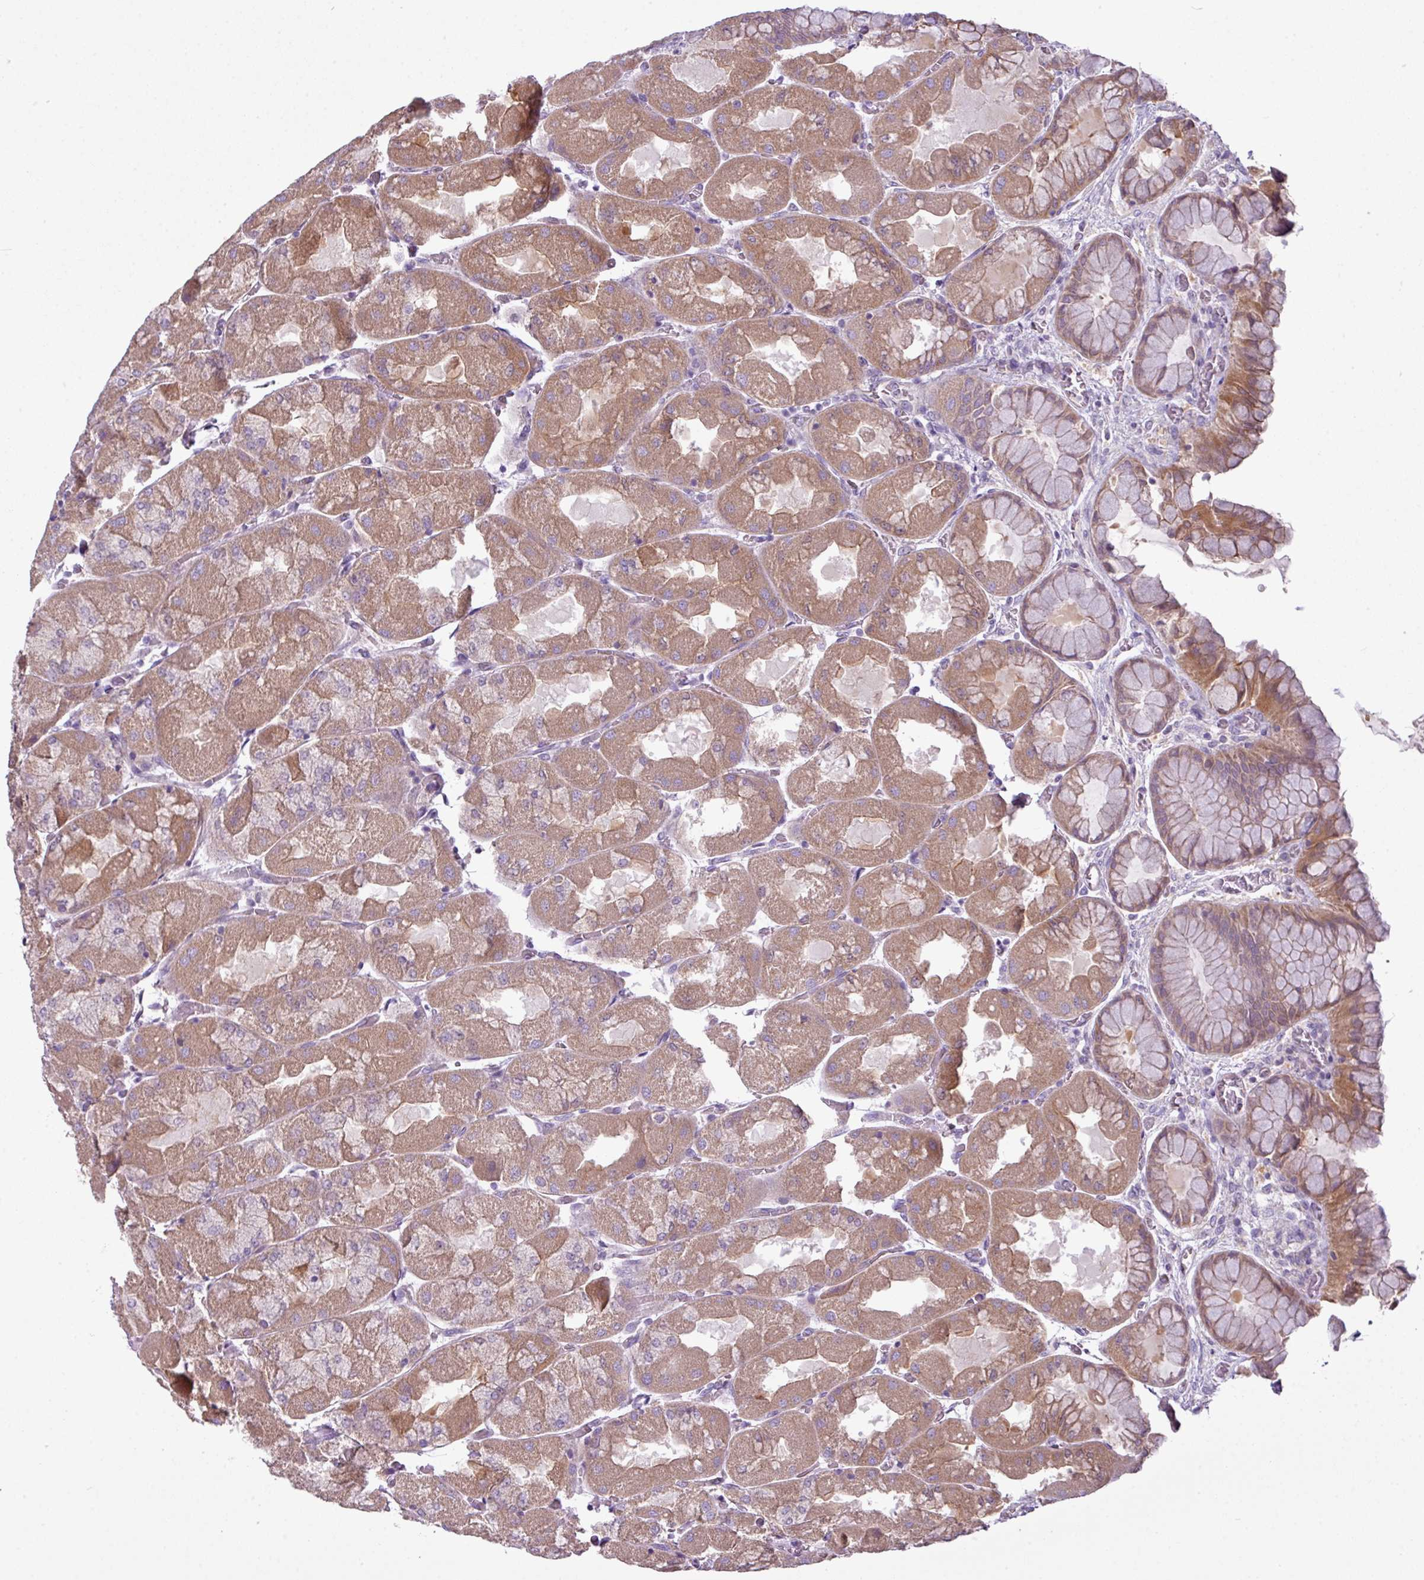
{"staining": {"intensity": "strong", "quantity": "25%-75%", "location": "cytoplasmic/membranous"}, "tissue": "stomach", "cell_type": "Glandular cells", "image_type": "normal", "snomed": [{"axis": "morphology", "description": "Normal tissue, NOS"}, {"axis": "topography", "description": "Stomach"}], "caption": "Glandular cells reveal strong cytoplasmic/membranous staining in approximately 25%-75% of cells in benign stomach. The staining was performed using DAB (3,3'-diaminobenzidine), with brown indicating positive protein expression. Nuclei are stained blue with hematoxylin.", "gene": "CAMK2A", "patient": {"sex": "female", "age": 61}}